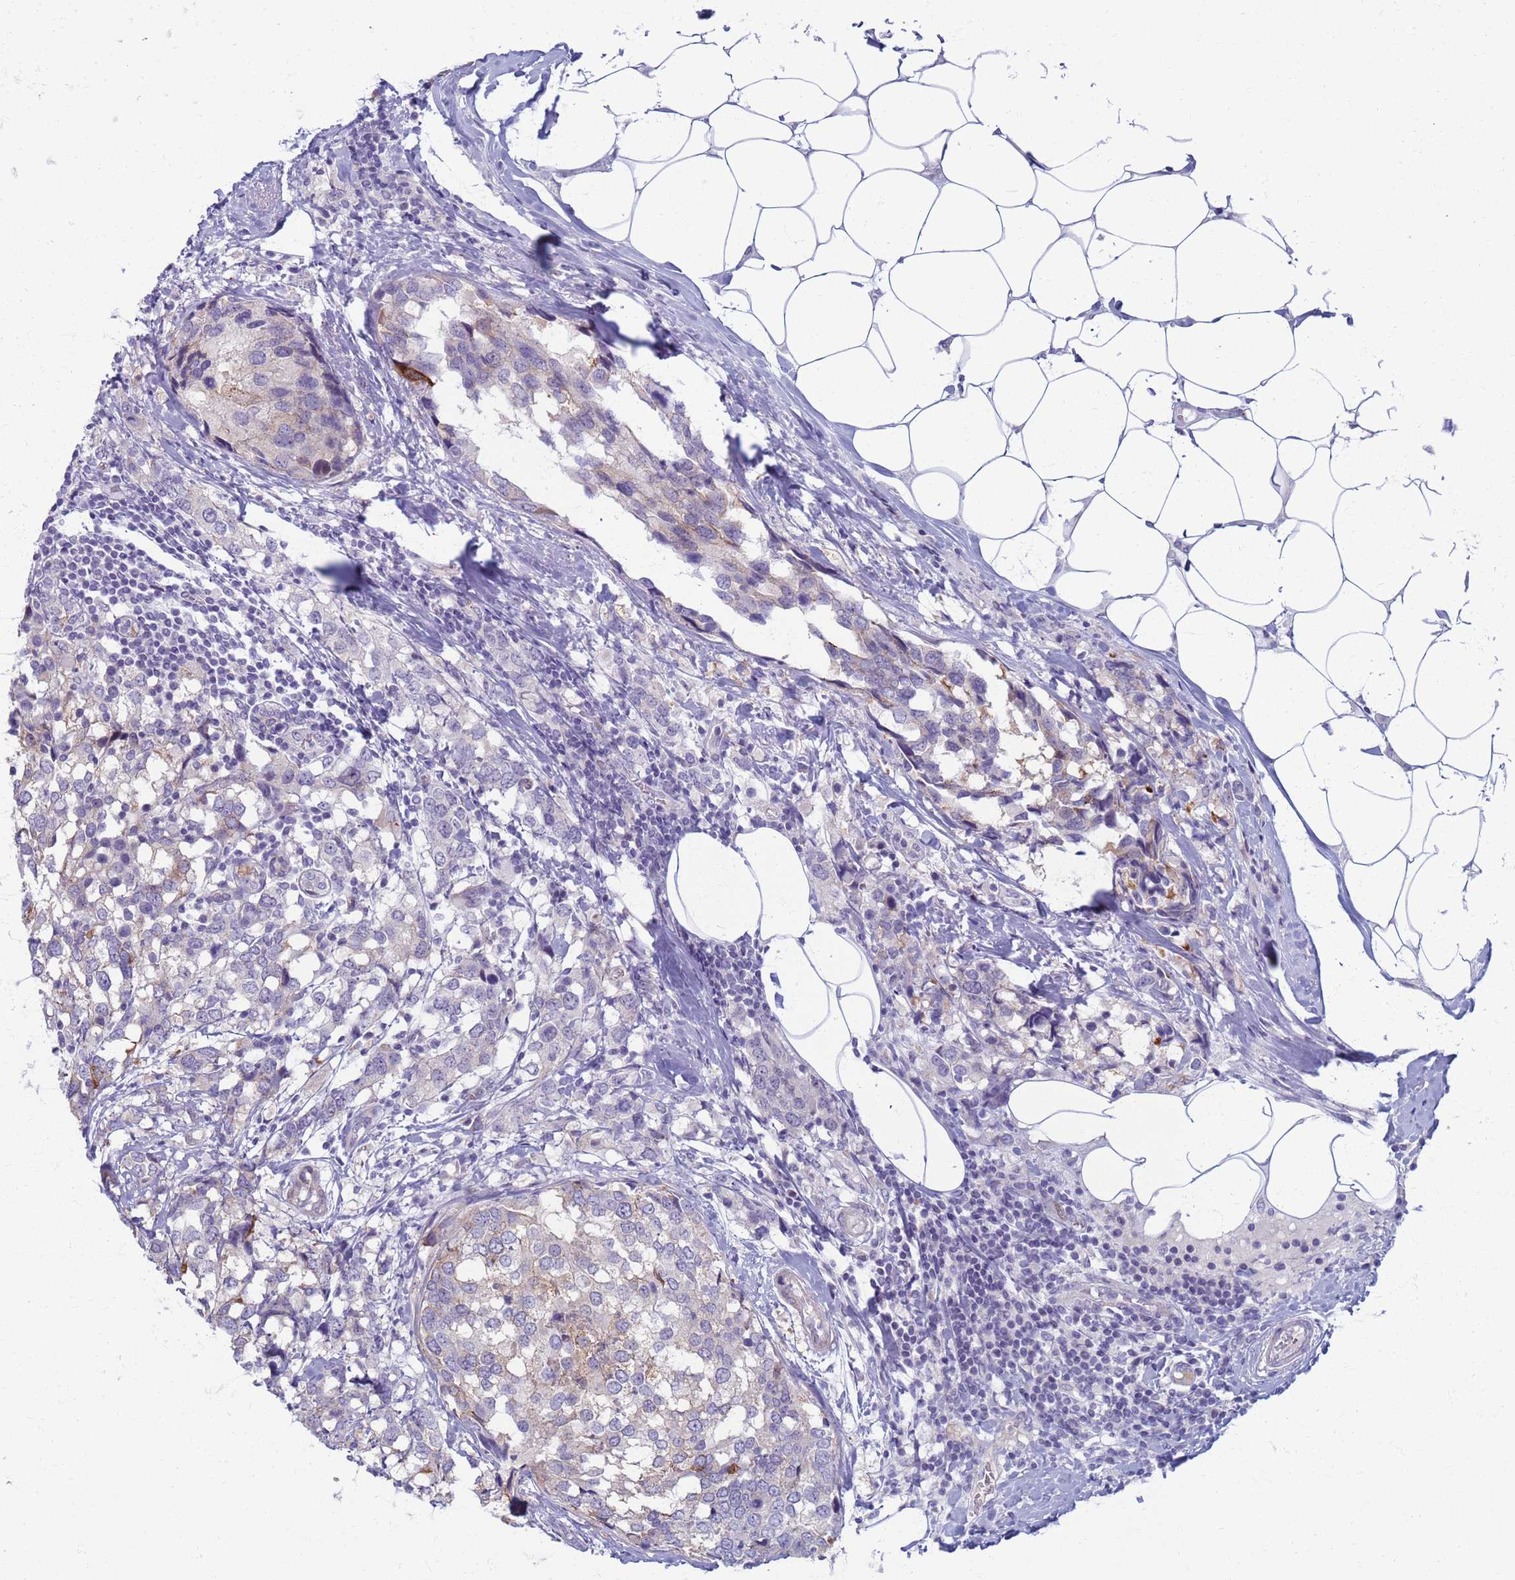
{"staining": {"intensity": "weak", "quantity": "<25%", "location": "cytoplasmic/membranous"}, "tissue": "breast cancer", "cell_type": "Tumor cells", "image_type": "cancer", "snomed": [{"axis": "morphology", "description": "Lobular carcinoma"}, {"axis": "topography", "description": "Breast"}], "caption": "Image shows no protein positivity in tumor cells of lobular carcinoma (breast) tissue.", "gene": "CLCA2", "patient": {"sex": "female", "age": 59}}